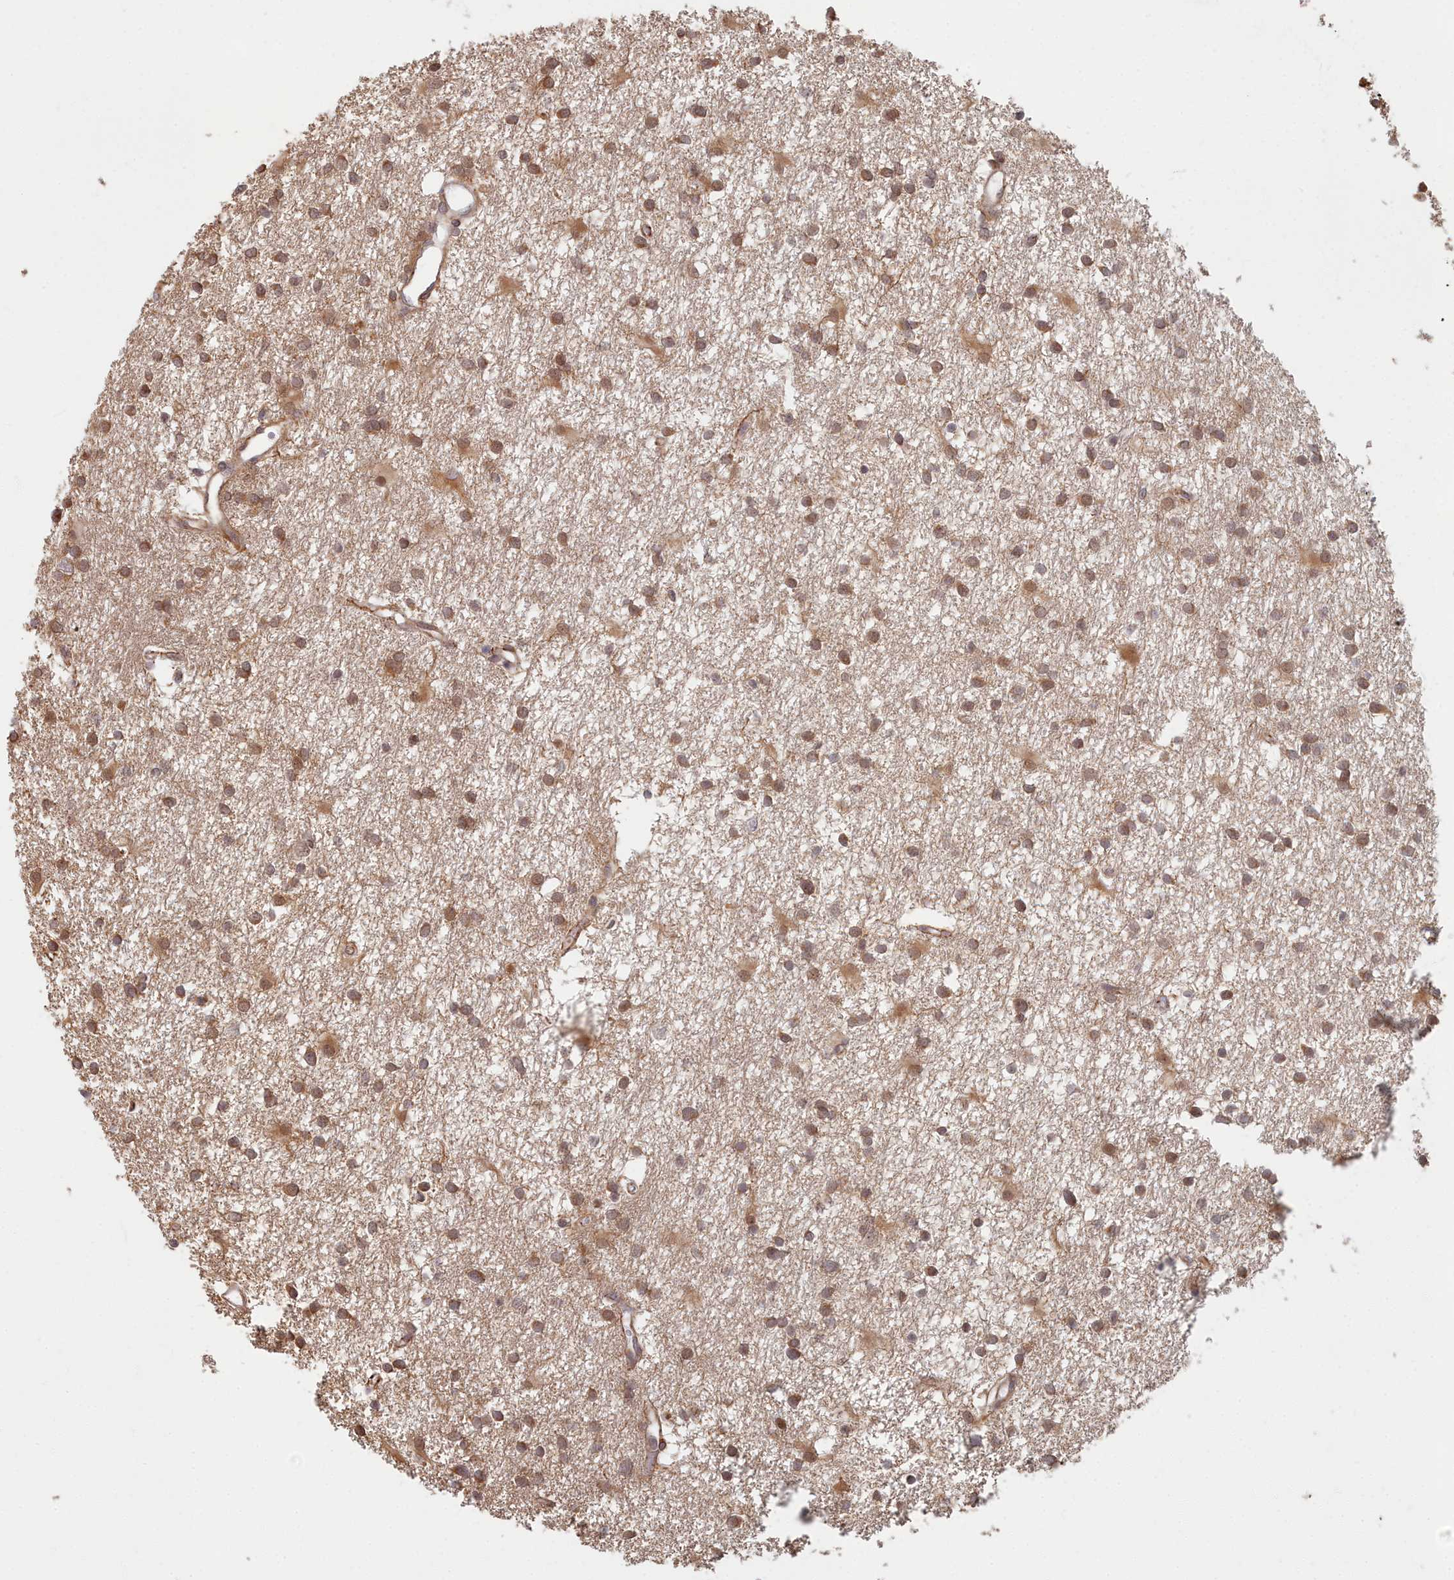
{"staining": {"intensity": "moderate", "quantity": ">75%", "location": "cytoplasmic/membranous,nuclear"}, "tissue": "glioma", "cell_type": "Tumor cells", "image_type": "cancer", "snomed": [{"axis": "morphology", "description": "Glioma, malignant, High grade"}, {"axis": "topography", "description": "Brain"}], "caption": "Immunohistochemistry of human glioma displays medium levels of moderate cytoplasmic/membranous and nuclear staining in about >75% of tumor cells. (DAB (3,3'-diaminobenzidine) IHC, brown staining for protein, blue staining for nuclei).", "gene": "MAK16", "patient": {"sex": "male", "age": 77}}